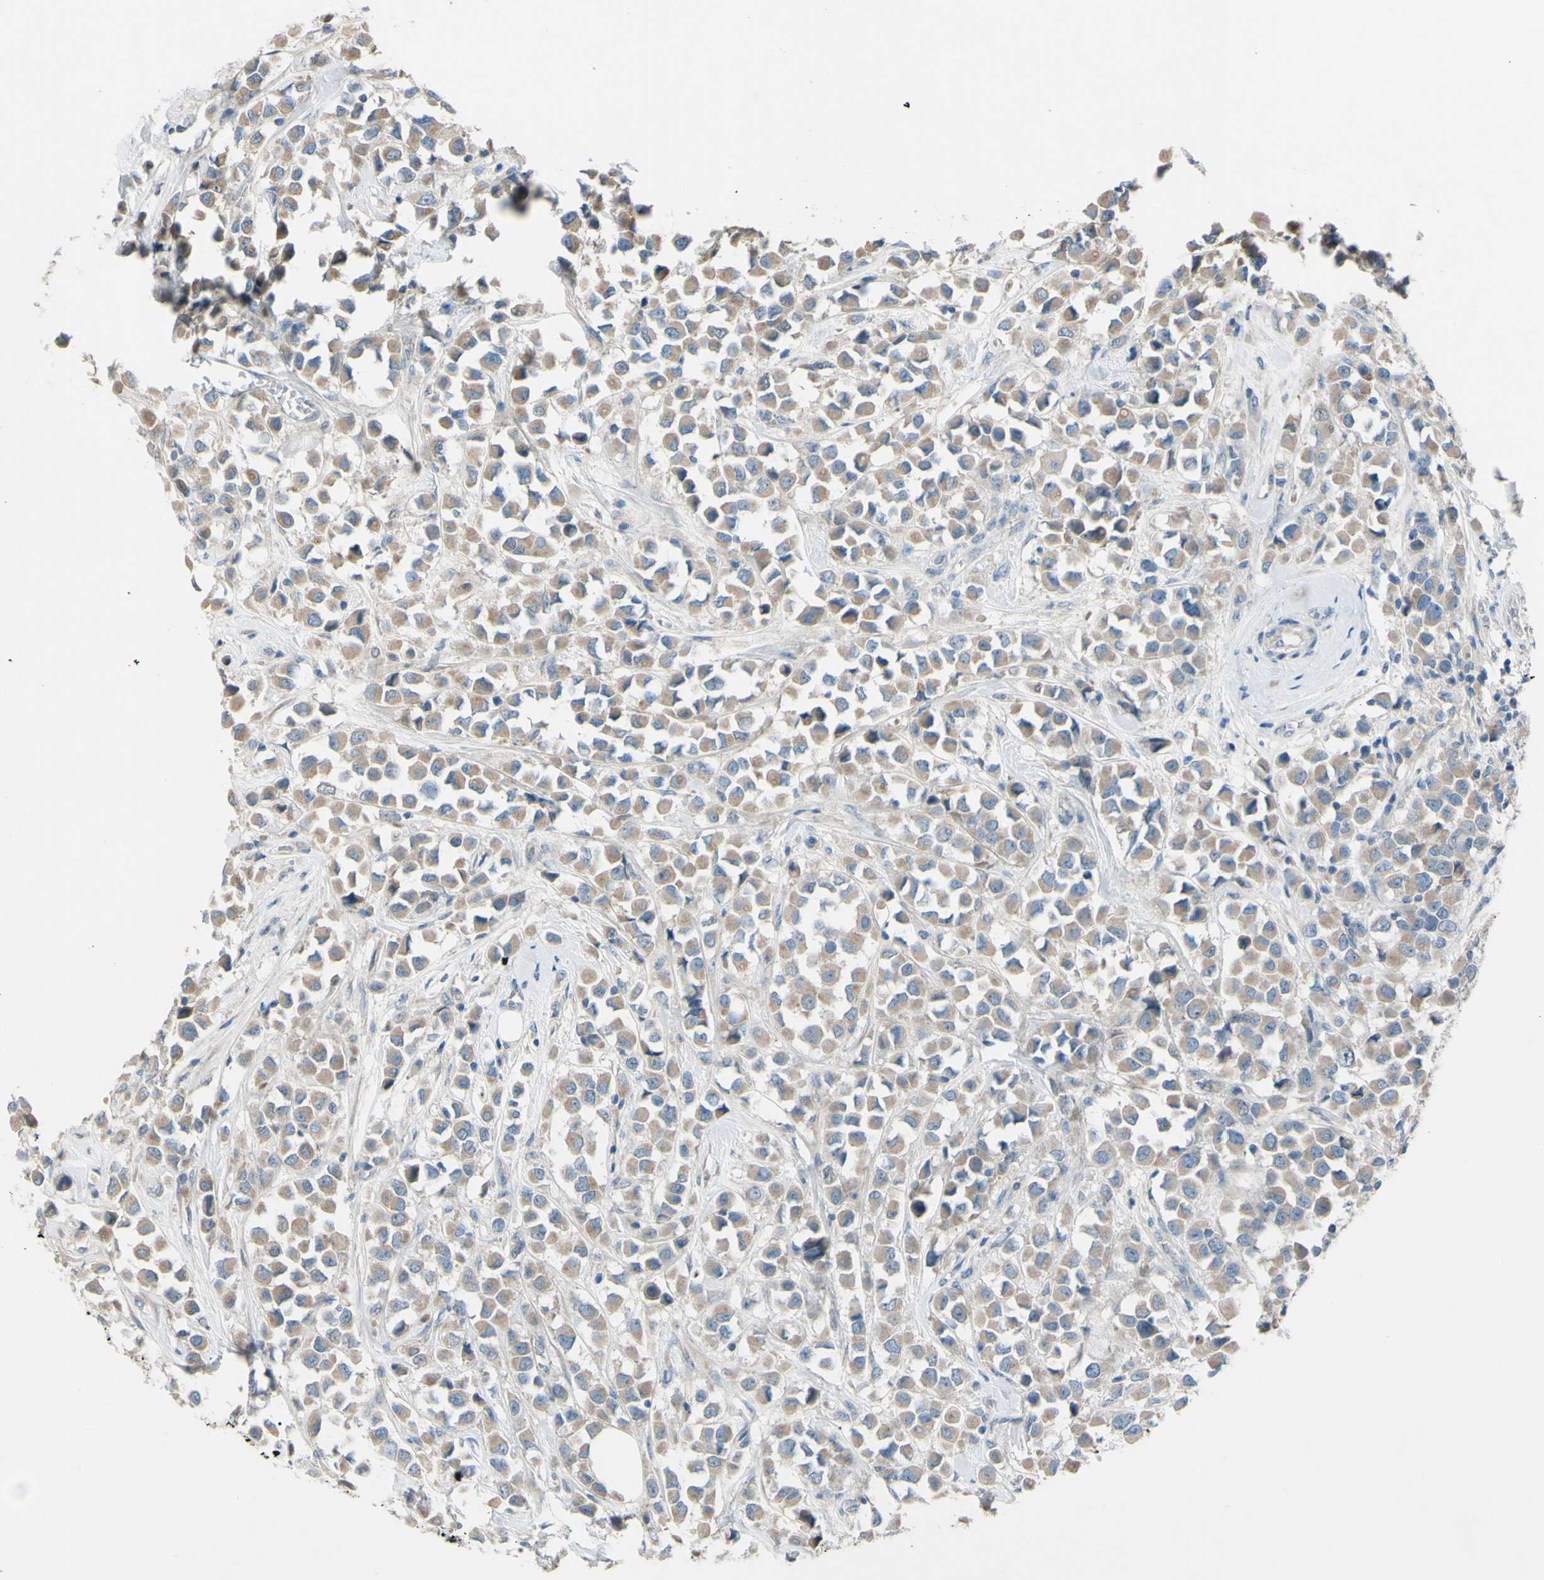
{"staining": {"intensity": "moderate", "quantity": ">75%", "location": "cytoplasmic/membranous"}, "tissue": "breast cancer", "cell_type": "Tumor cells", "image_type": "cancer", "snomed": [{"axis": "morphology", "description": "Duct carcinoma"}, {"axis": "topography", "description": "Breast"}], "caption": "Moderate cytoplasmic/membranous positivity for a protein is appreciated in about >75% of tumor cells of breast cancer (invasive ductal carcinoma) using IHC.", "gene": "ATRN", "patient": {"sex": "female", "age": 61}}